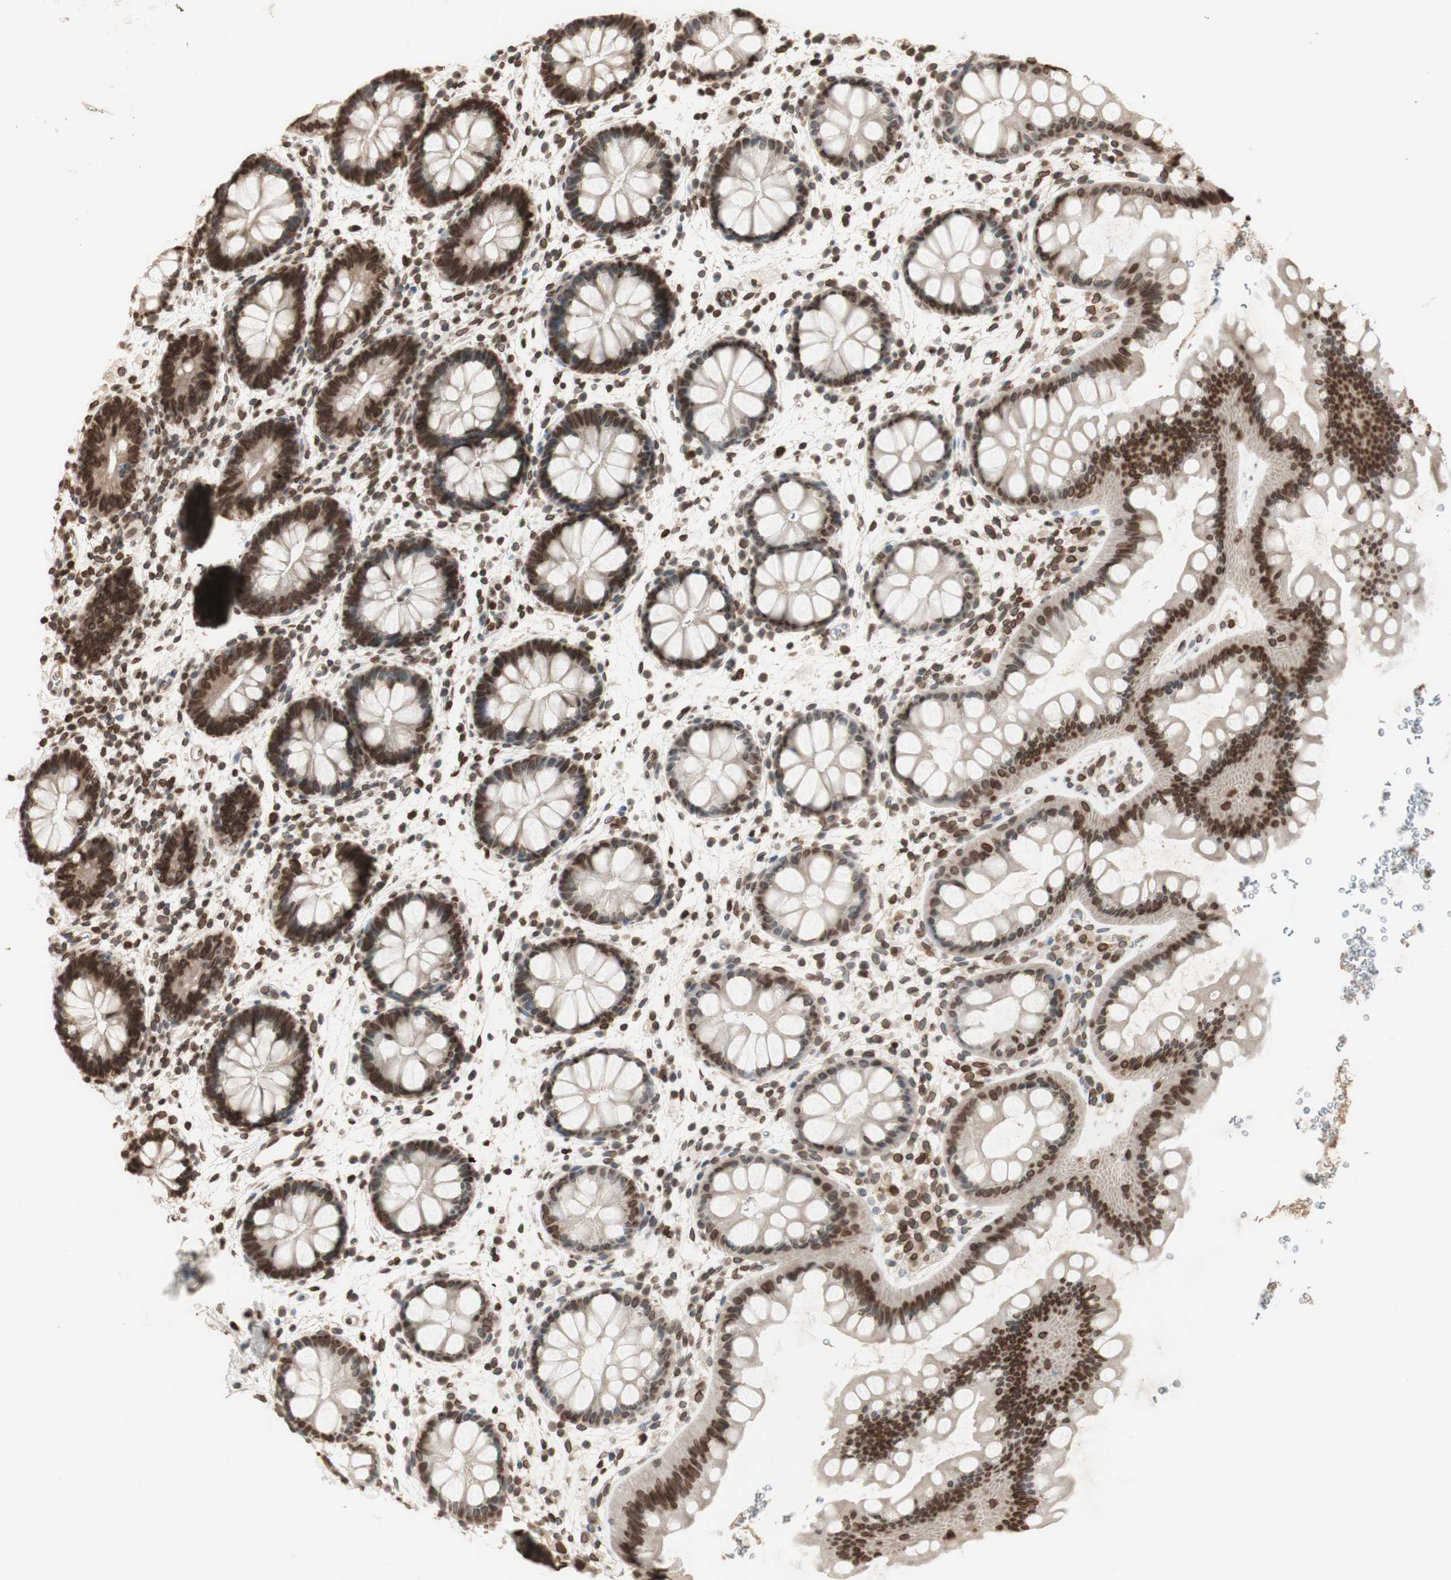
{"staining": {"intensity": "moderate", "quantity": ">75%", "location": "cytoplasmic/membranous,nuclear"}, "tissue": "rectum", "cell_type": "Glandular cells", "image_type": "normal", "snomed": [{"axis": "morphology", "description": "Normal tissue, NOS"}, {"axis": "topography", "description": "Rectum"}], "caption": "Unremarkable rectum demonstrates moderate cytoplasmic/membranous,nuclear positivity in approximately >75% of glandular cells.", "gene": "TMPO", "patient": {"sex": "female", "age": 24}}